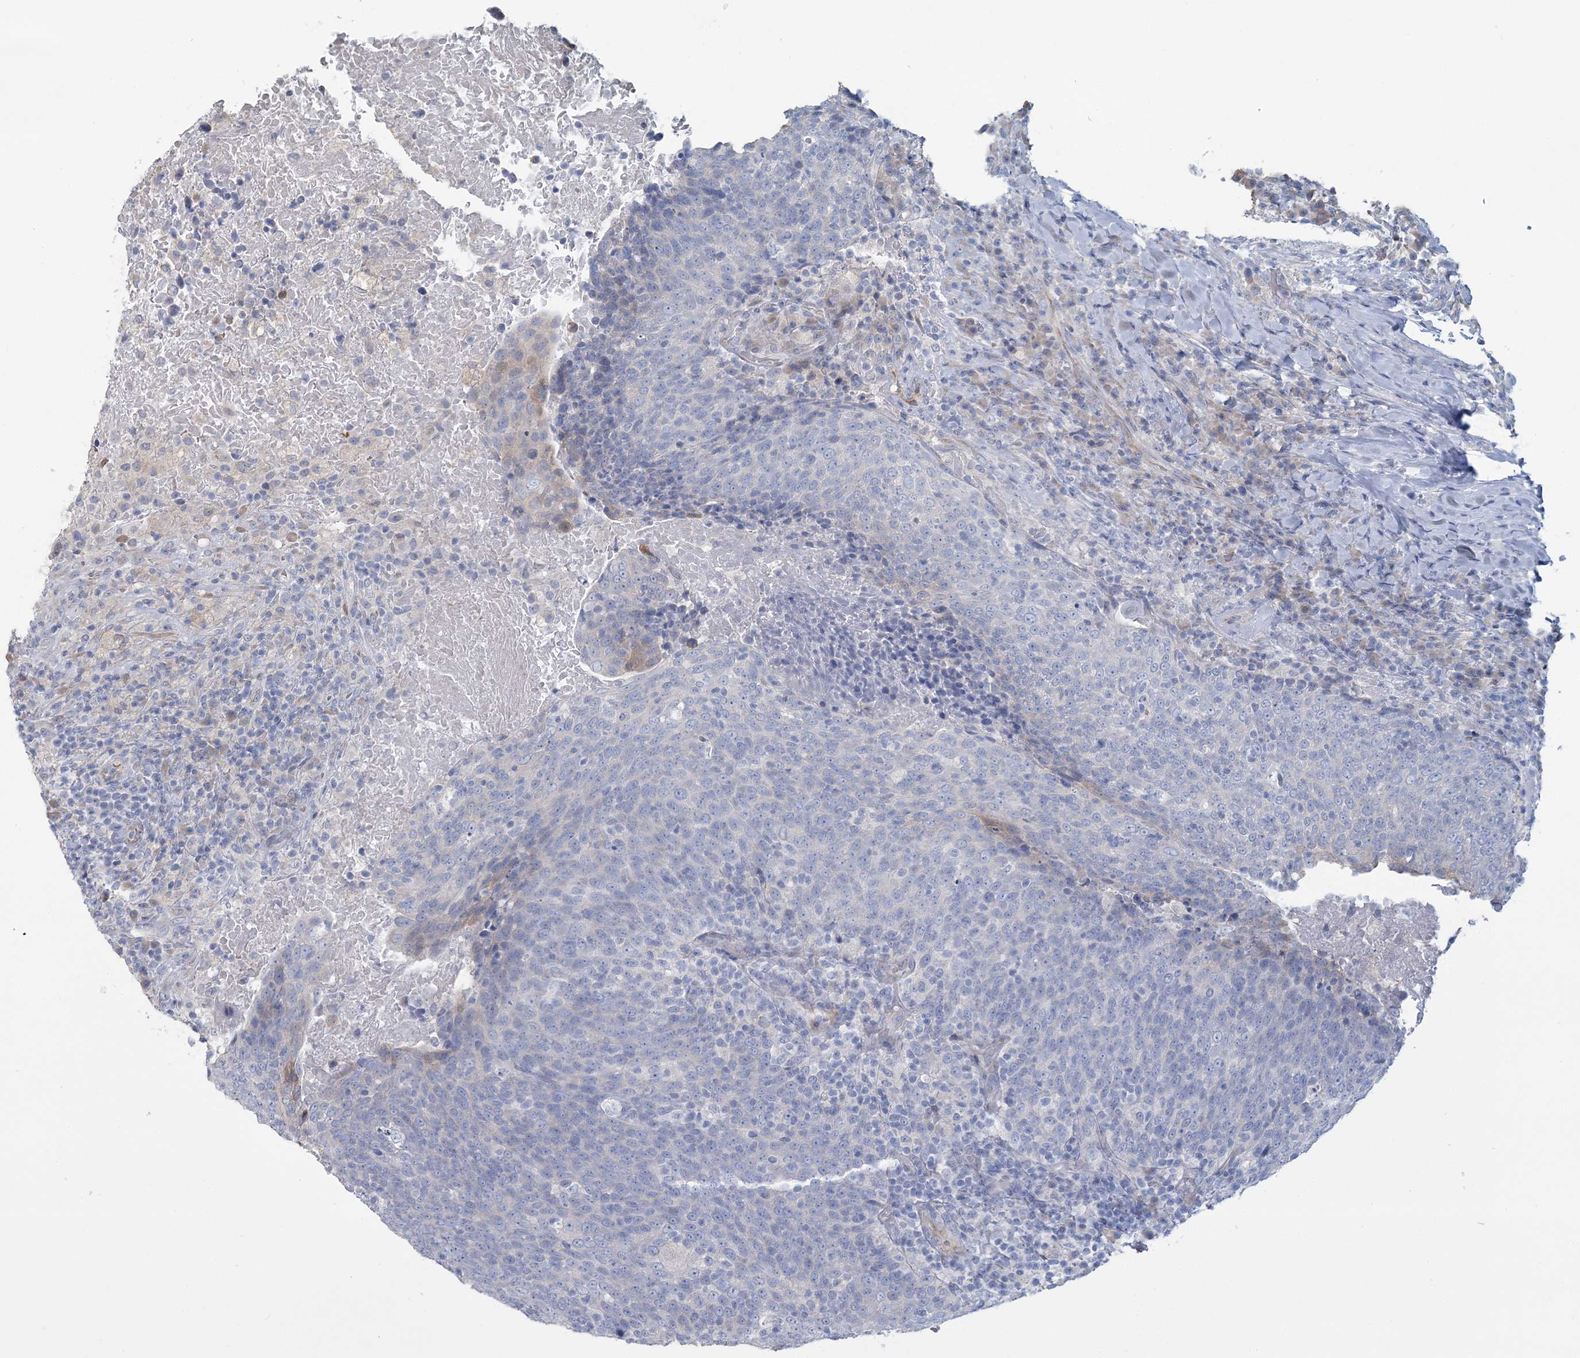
{"staining": {"intensity": "negative", "quantity": "none", "location": "none"}, "tissue": "head and neck cancer", "cell_type": "Tumor cells", "image_type": "cancer", "snomed": [{"axis": "morphology", "description": "Squamous cell carcinoma, NOS"}, {"axis": "morphology", "description": "Squamous cell carcinoma, metastatic, NOS"}, {"axis": "topography", "description": "Lymph node"}, {"axis": "topography", "description": "Head-Neck"}], "caption": "DAB (3,3'-diaminobenzidine) immunohistochemical staining of human head and neck metastatic squamous cell carcinoma demonstrates no significant positivity in tumor cells. Nuclei are stained in blue.", "gene": "CMBL", "patient": {"sex": "male", "age": 62}}